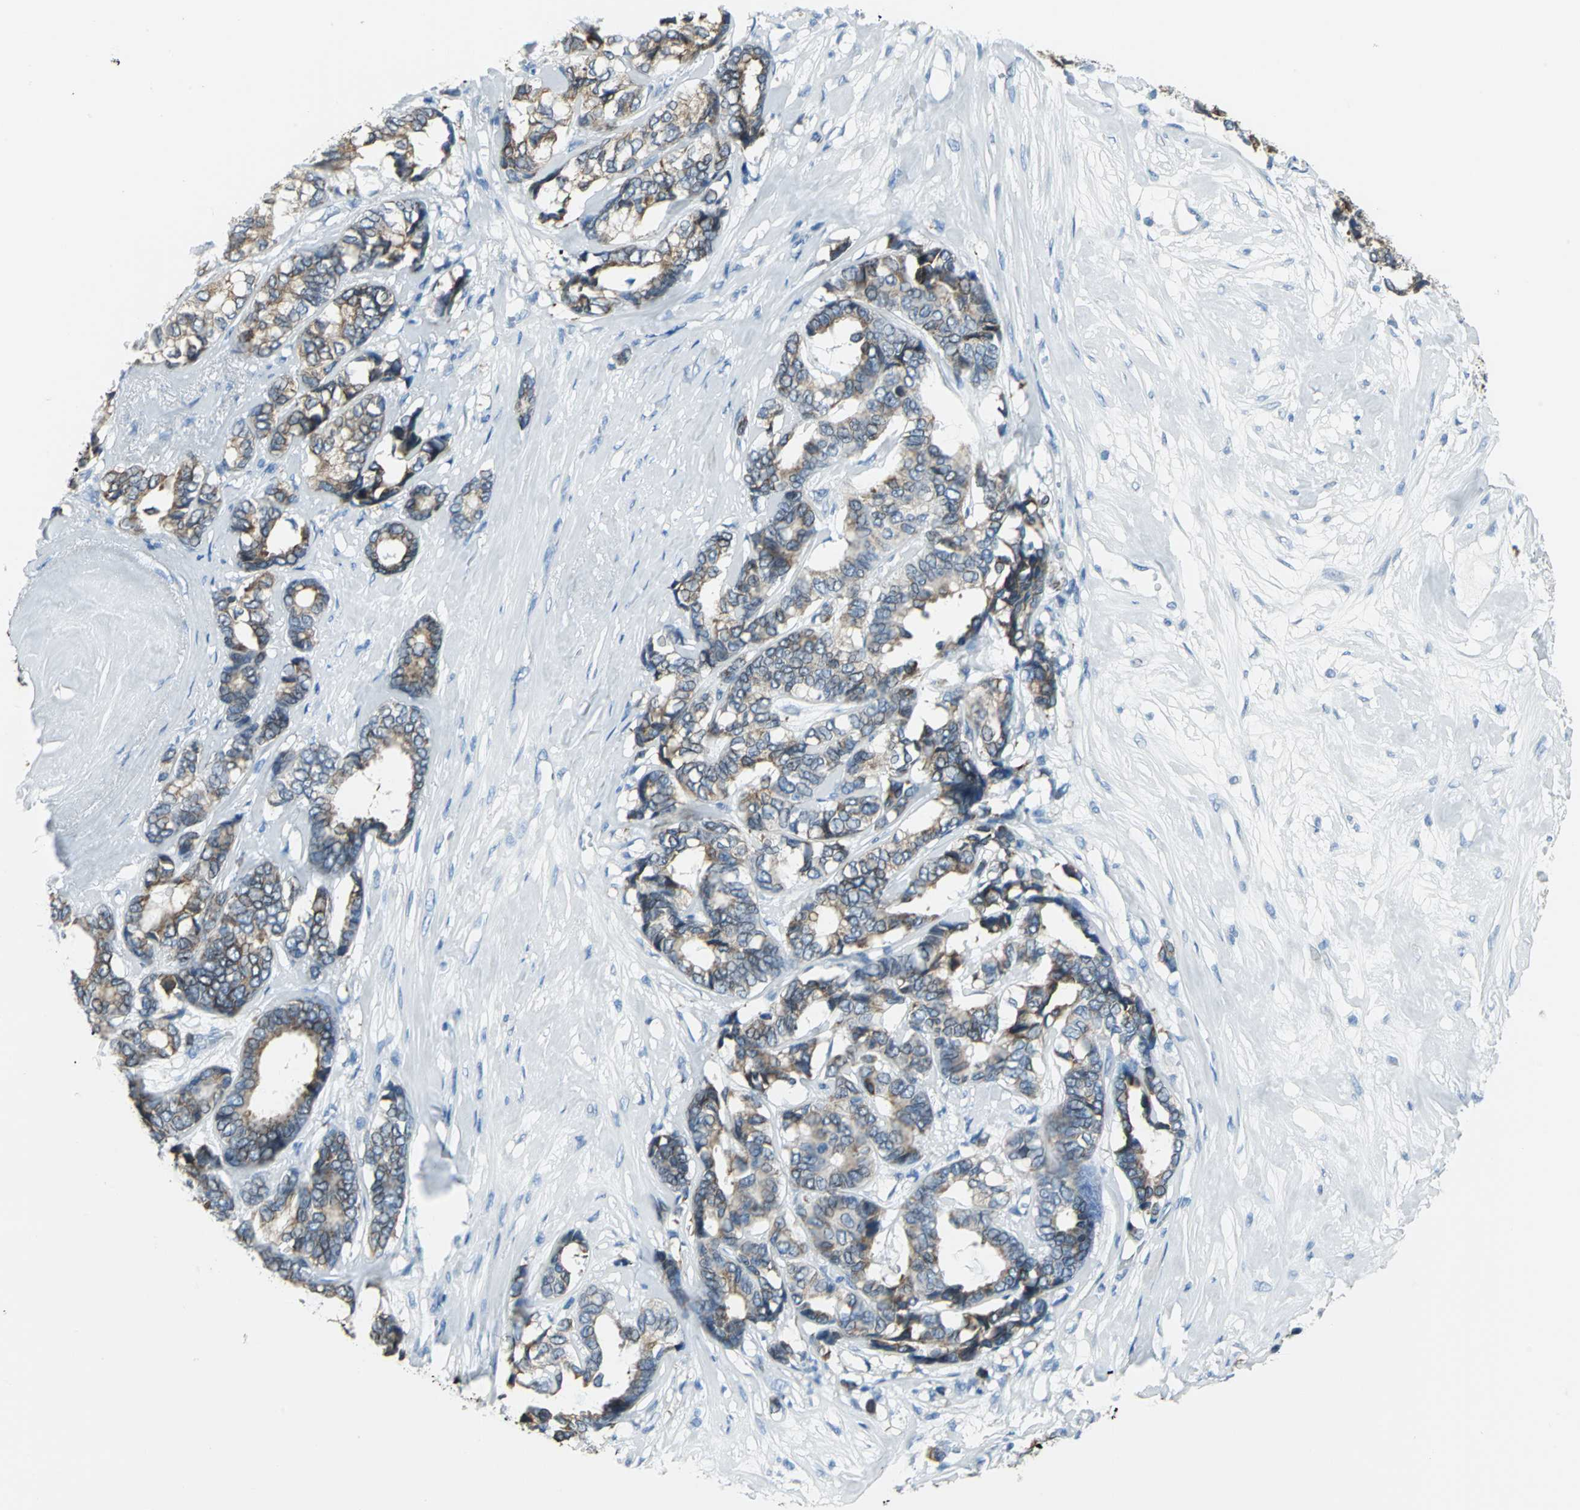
{"staining": {"intensity": "moderate", "quantity": "25%-75%", "location": "cytoplasmic/membranous"}, "tissue": "breast cancer", "cell_type": "Tumor cells", "image_type": "cancer", "snomed": [{"axis": "morphology", "description": "Duct carcinoma"}, {"axis": "topography", "description": "Breast"}], "caption": "Human invasive ductal carcinoma (breast) stained for a protein (brown) demonstrates moderate cytoplasmic/membranous positive expression in about 25%-75% of tumor cells.", "gene": "CYB5A", "patient": {"sex": "female", "age": 87}}